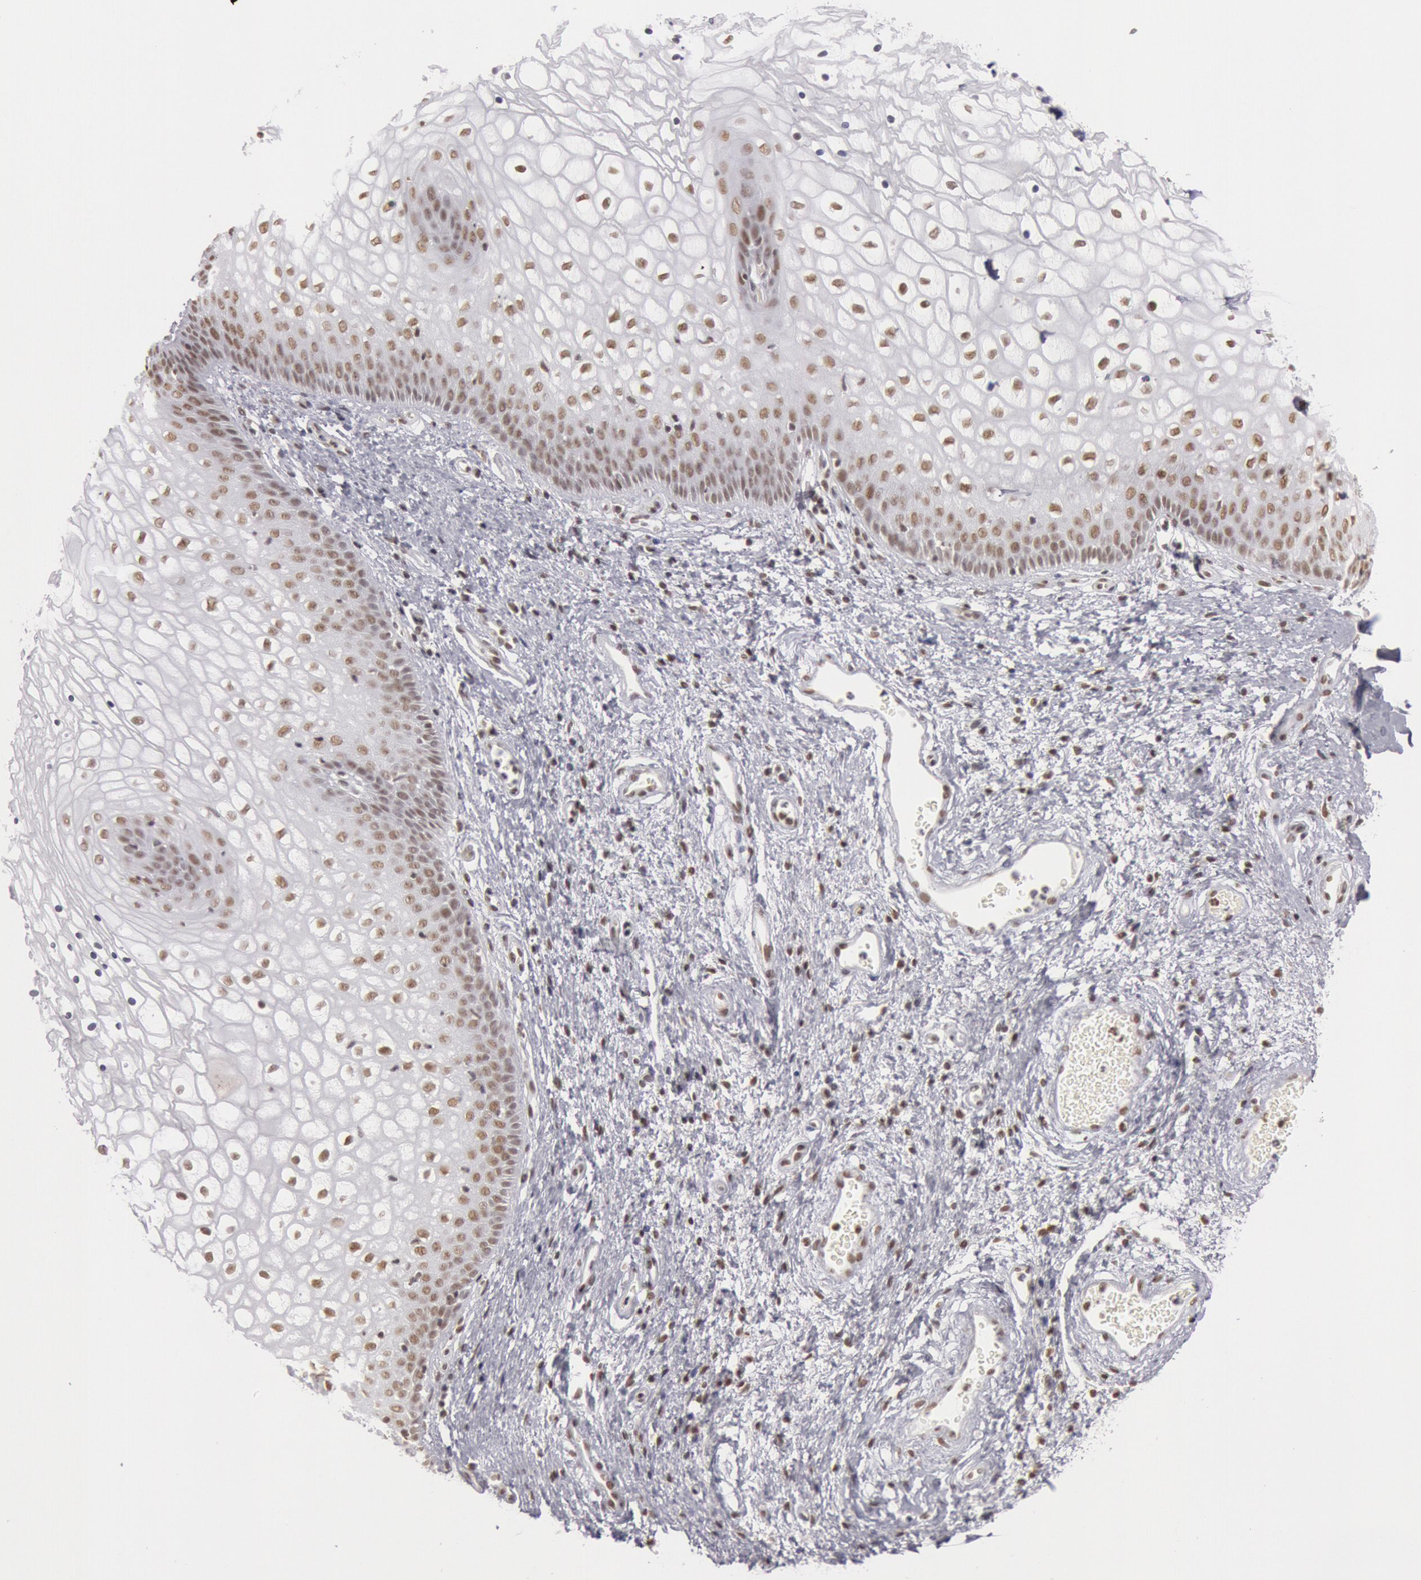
{"staining": {"intensity": "moderate", "quantity": "25%-75%", "location": "nuclear"}, "tissue": "vagina", "cell_type": "Squamous epithelial cells", "image_type": "normal", "snomed": [{"axis": "morphology", "description": "Normal tissue, NOS"}, {"axis": "topography", "description": "Vagina"}], "caption": "Protein staining of benign vagina exhibits moderate nuclear expression in about 25%-75% of squamous epithelial cells.", "gene": "ESS2", "patient": {"sex": "female", "age": 34}}